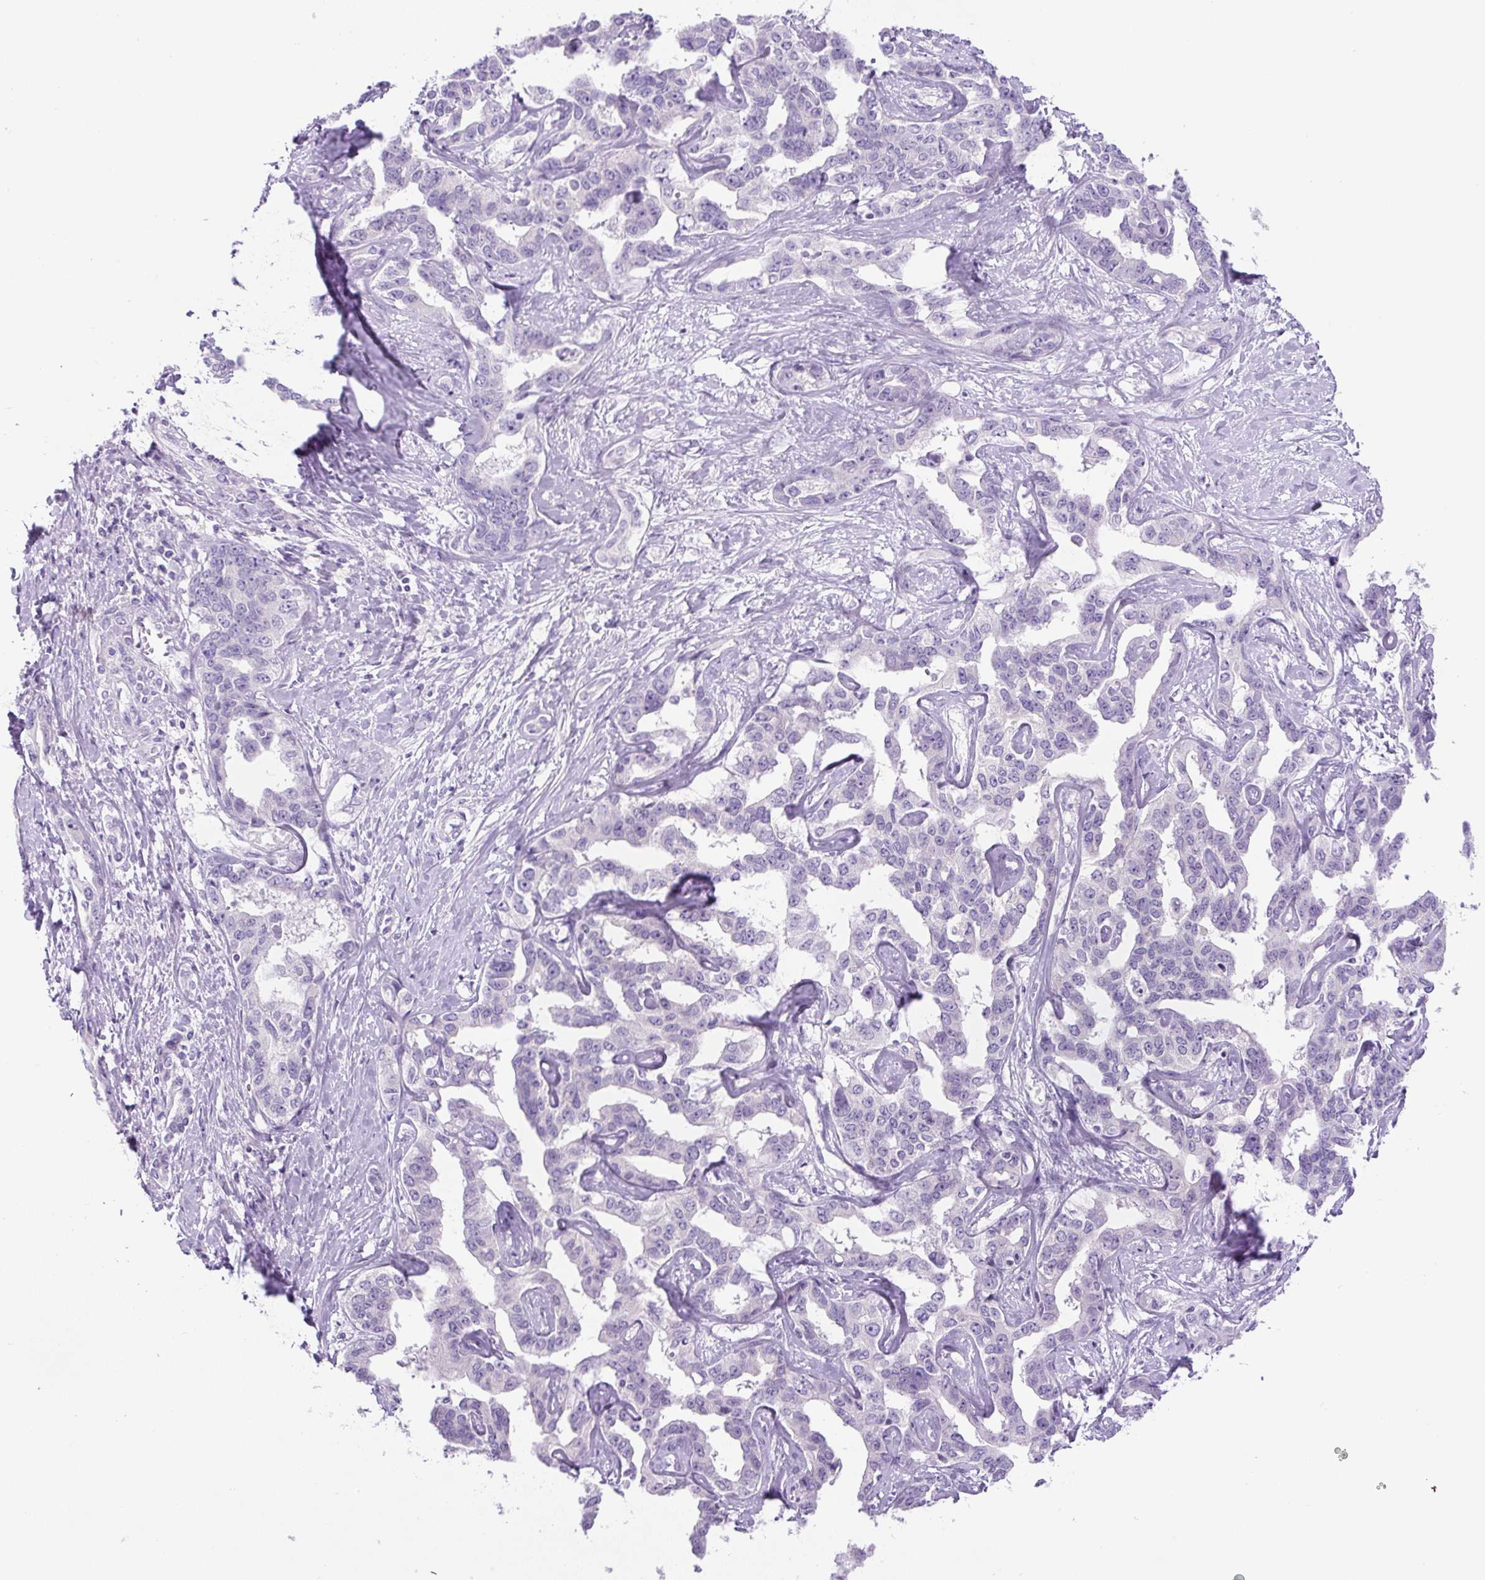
{"staining": {"intensity": "negative", "quantity": "none", "location": "none"}, "tissue": "liver cancer", "cell_type": "Tumor cells", "image_type": "cancer", "snomed": [{"axis": "morphology", "description": "Cholangiocarcinoma"}, {"axis": "topography", "description": "Liver"}], "caption": "Tumor cells are negative for brown protein staining in liver cholangiocarcinoma.", "gene": "UBL3", "patient": {"sex": "male", "age": 59}}